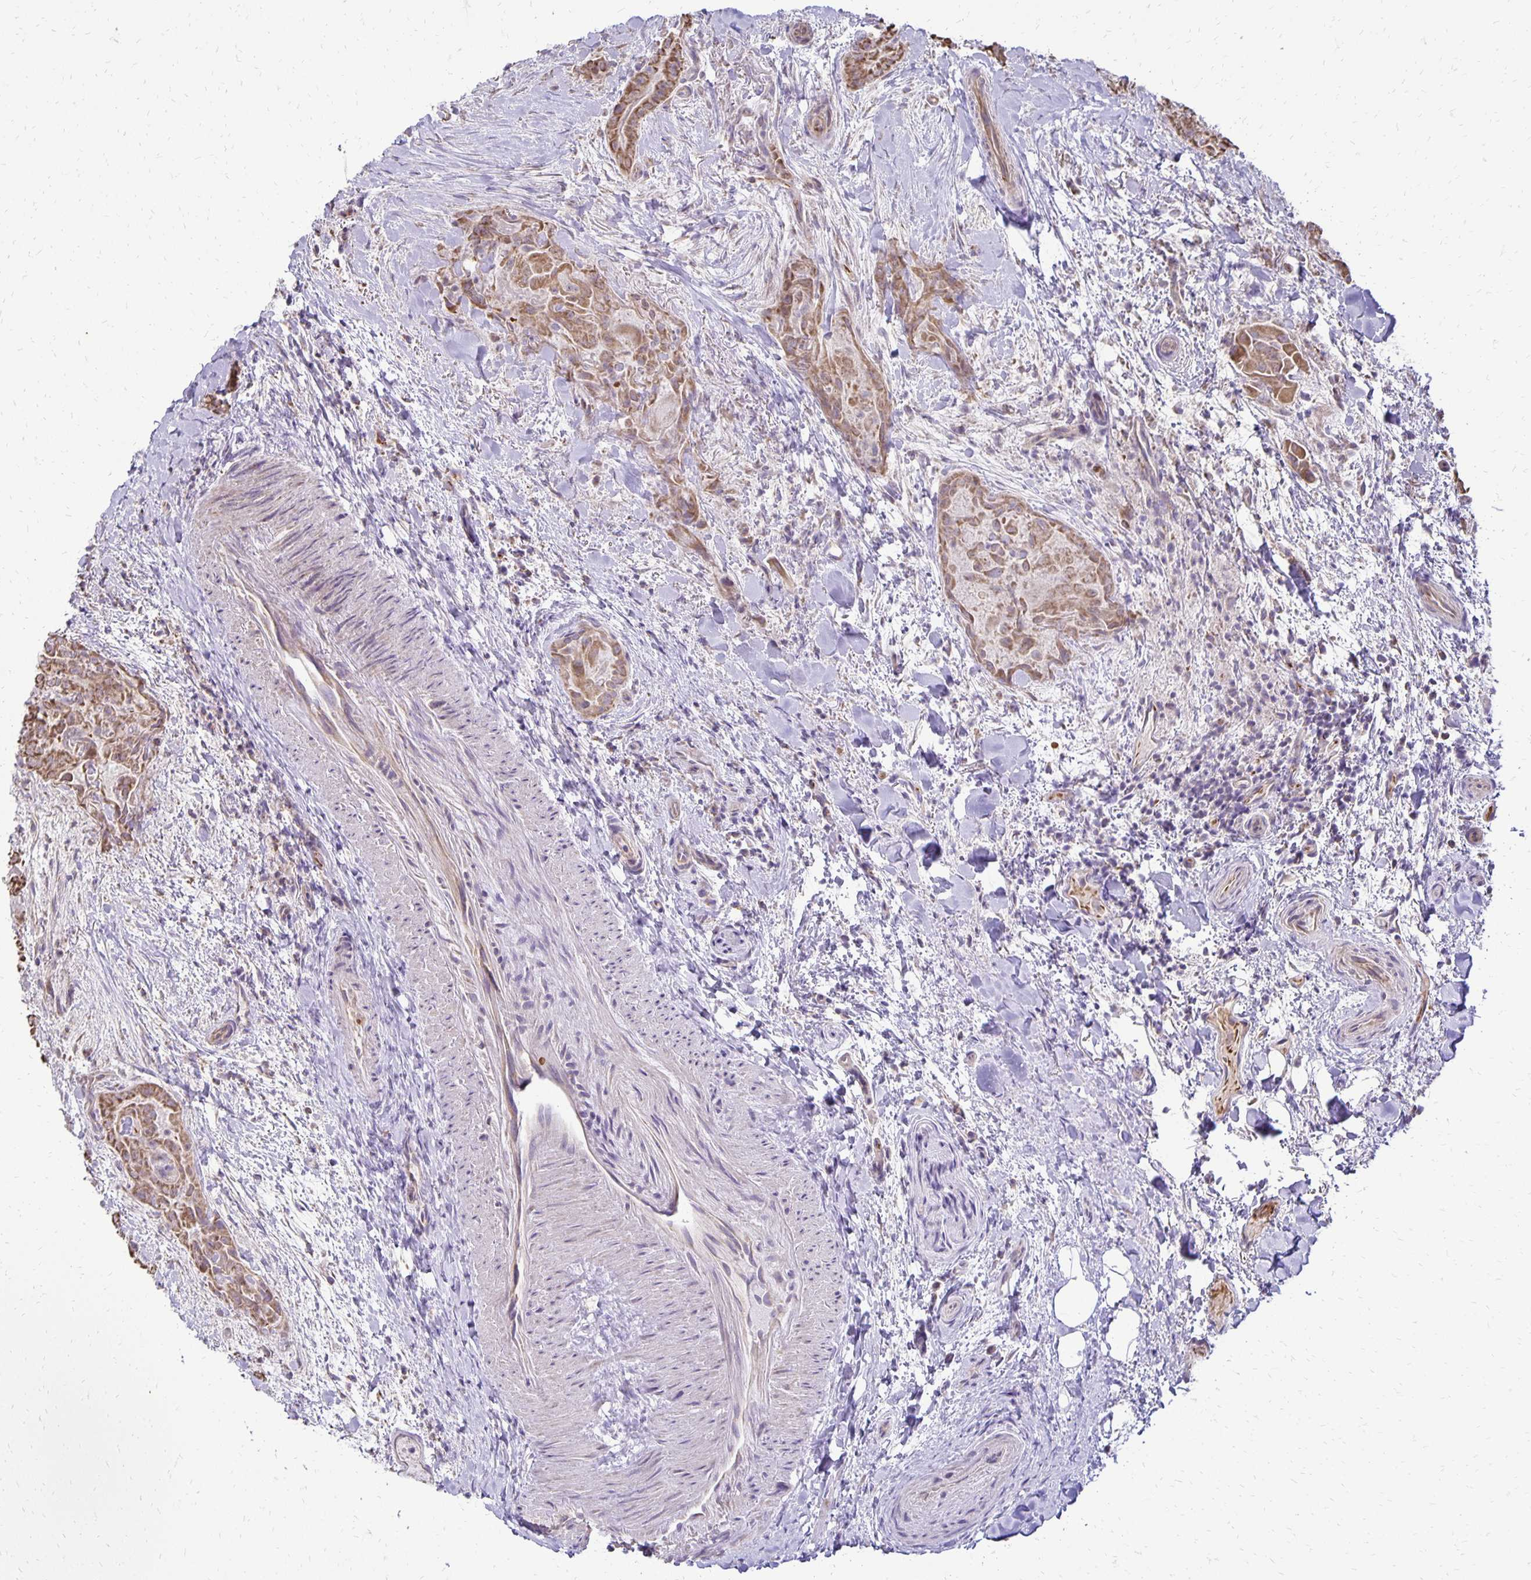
{"staining": {"intensity": "moderate", "quantity": ">75%", "location": "cytoplasmic/membranous"}, "tissue": "thyroid cancer", "cell_type": "Tumor cells", "image_type": "cancer", "snomed": [{"axis": "morphology", "description": "Papillary adenocarcinoma, NOS"}, {"axis": "topography", "description": "Thyroid gland"}], "caption": "Thyroid papillary adenocarcinoma was stained to show a protein in brown. There is medium levels of moderate cytoplasmic/membranous positivity in about >75% of tumor cells. (Stains: DAB in brown, nuclei in blue, Microscopy: brightfield microscopy at high magnification).", "gene": "FN3K", "patient": {"sex": "female", "age": 61}}